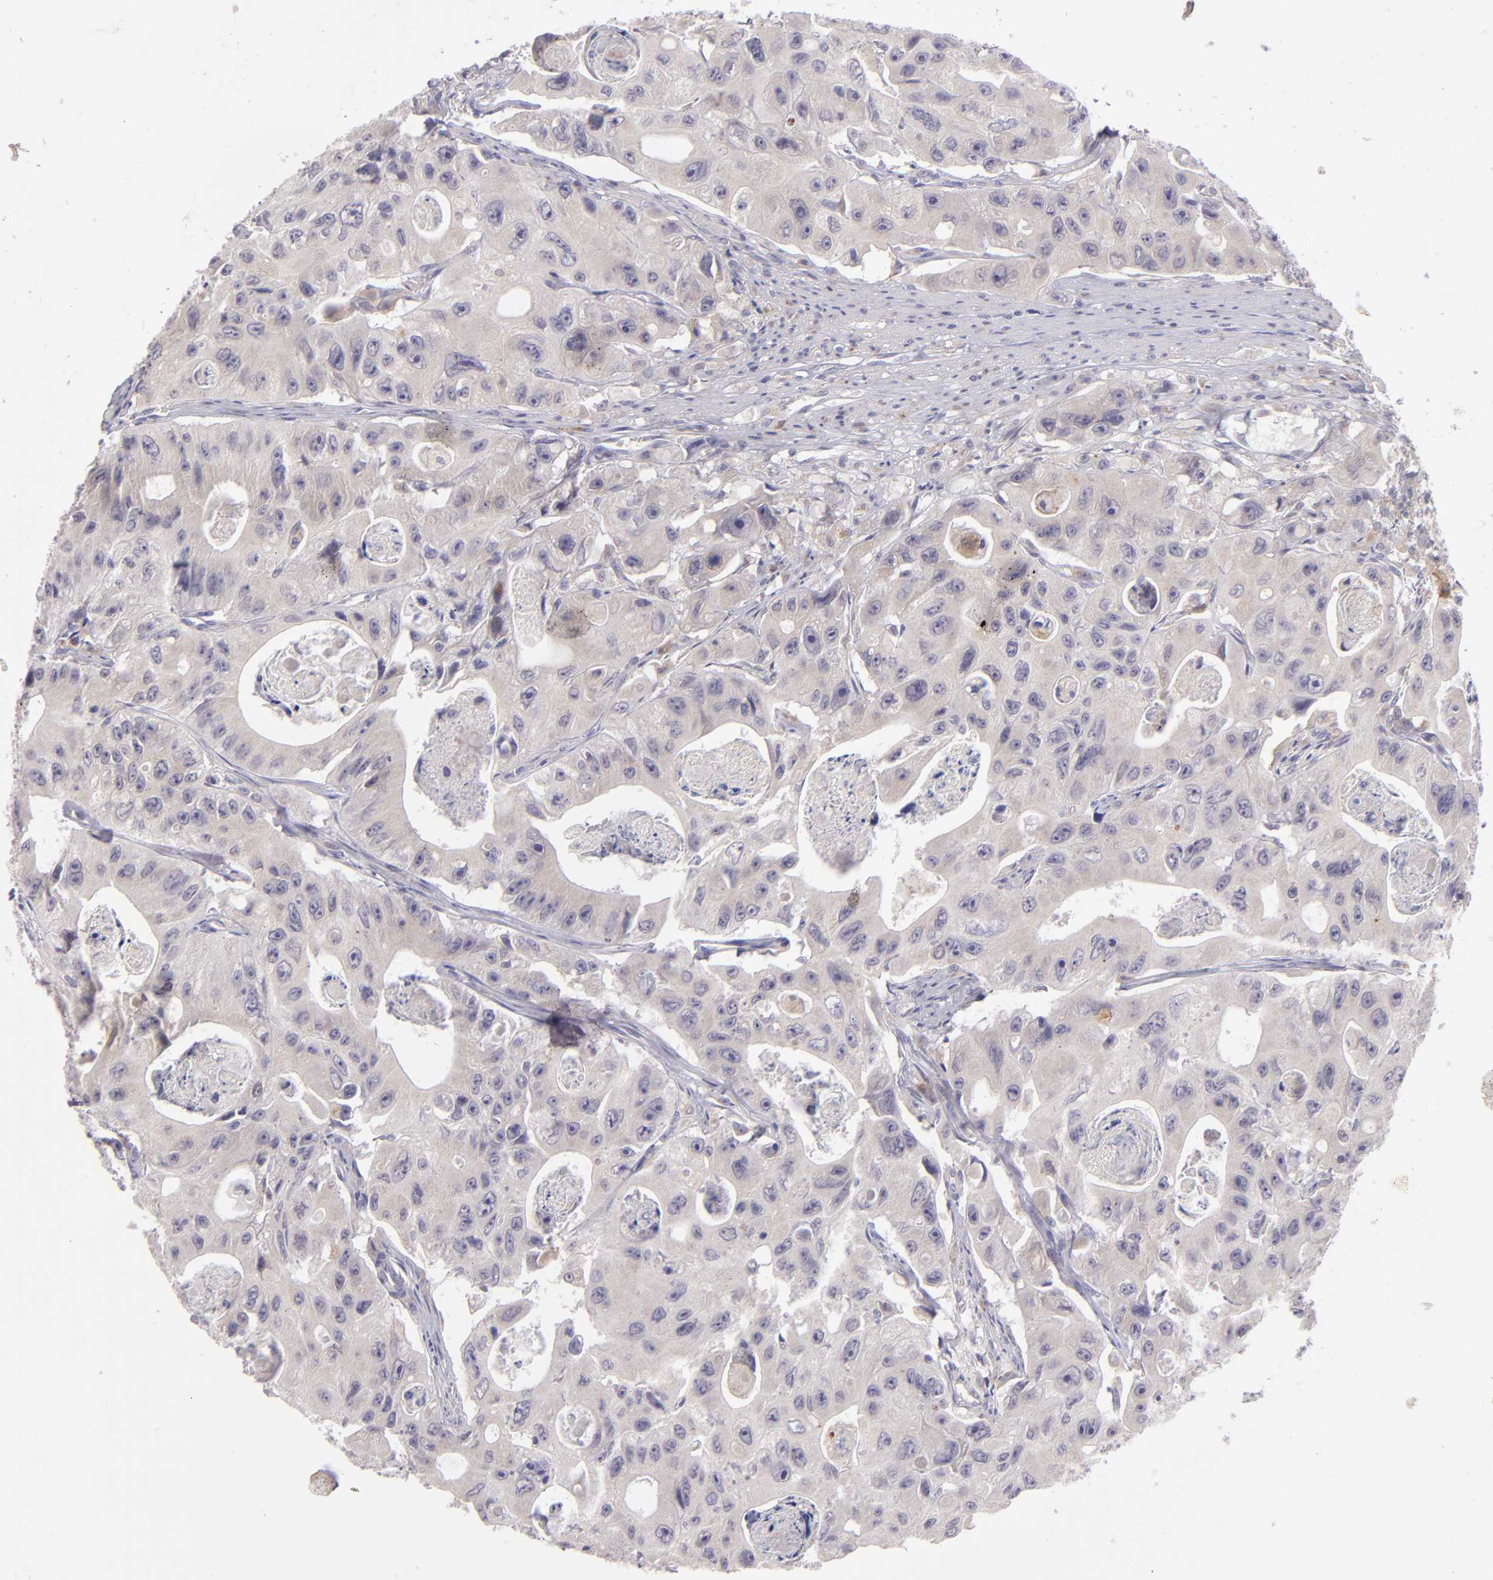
{"staining": {"intensity": "negative", "quantity": "none", "location": "none"}, "tissue": "colorectal cancer", "cell_type": "Tumor cells", "image_type": "cancer", "snomed": [{"axis": "morphology", "description": "Adenocarcinoma, NOS"}, {"axis": "topography", "description": "Colon"}], "caption": "Immunohistochemistry image of neoplastic tissue: colorectal cancer (adenocarcinoma) stained with DAB displays no significant protein staining in tumor cells.", "gene": "TRAF3", "patient": {"sex": "female", "age": 46}}